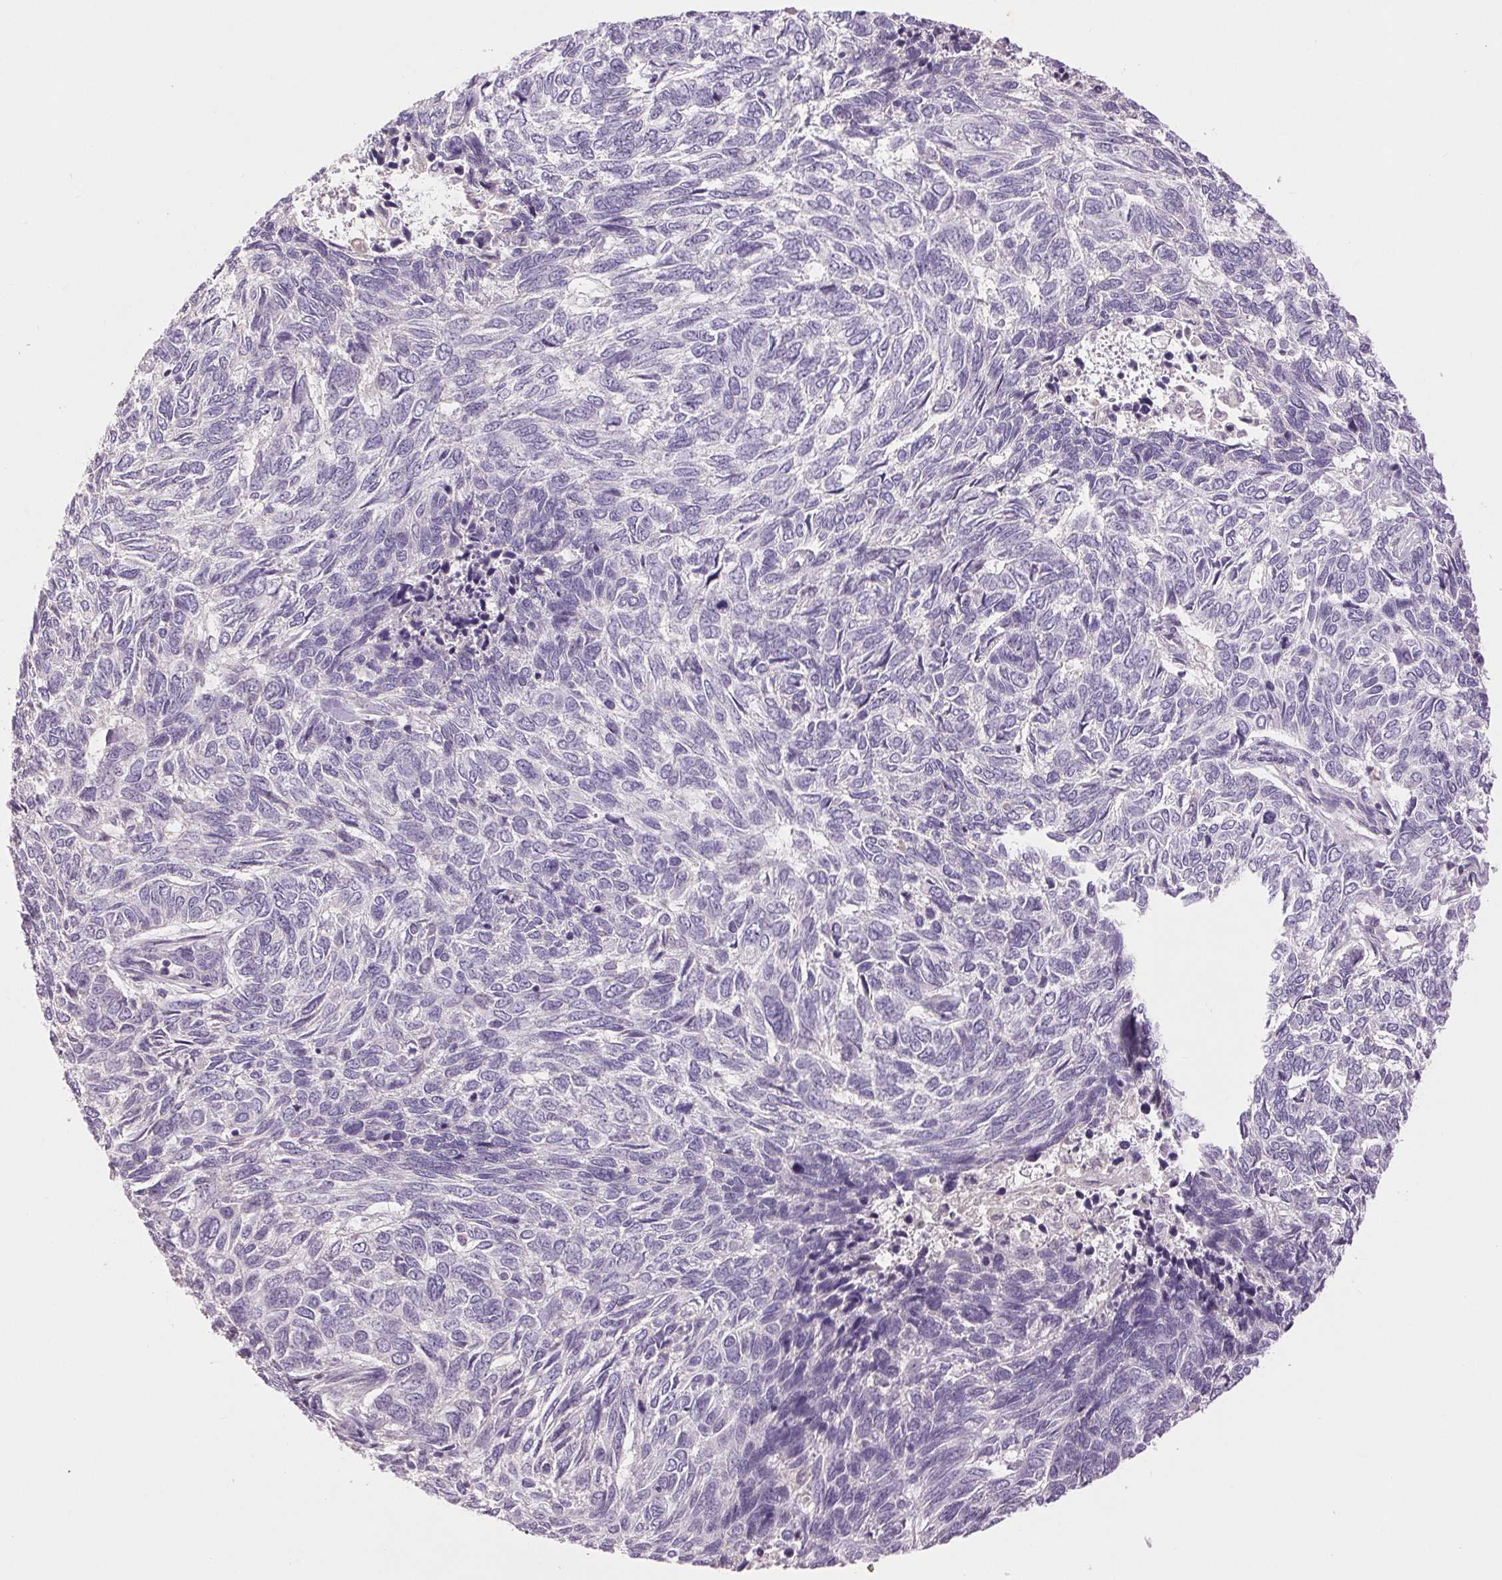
{"staining": {"intensity": "negative", "quantity": "none", "location": "none"}, "tissue": "skin cancer", "cell_type": "Tumor cells", "image_type": "cancer", "snomed": [{"axis": "morphology", "description": "Basal cell carcinoma"}, {"axis": "topography", "description": "Skin"}], "caption": "This micrograph is of skin cancer (basal cell carcinoma) stained with immunohistochemistry (IHC) to label a protein in brown with the nuclei are counter-stained blue. There is no positivity in tumor cells.", "gene": "FXYD4", "patient": {"sex": "female", "age": 65}}